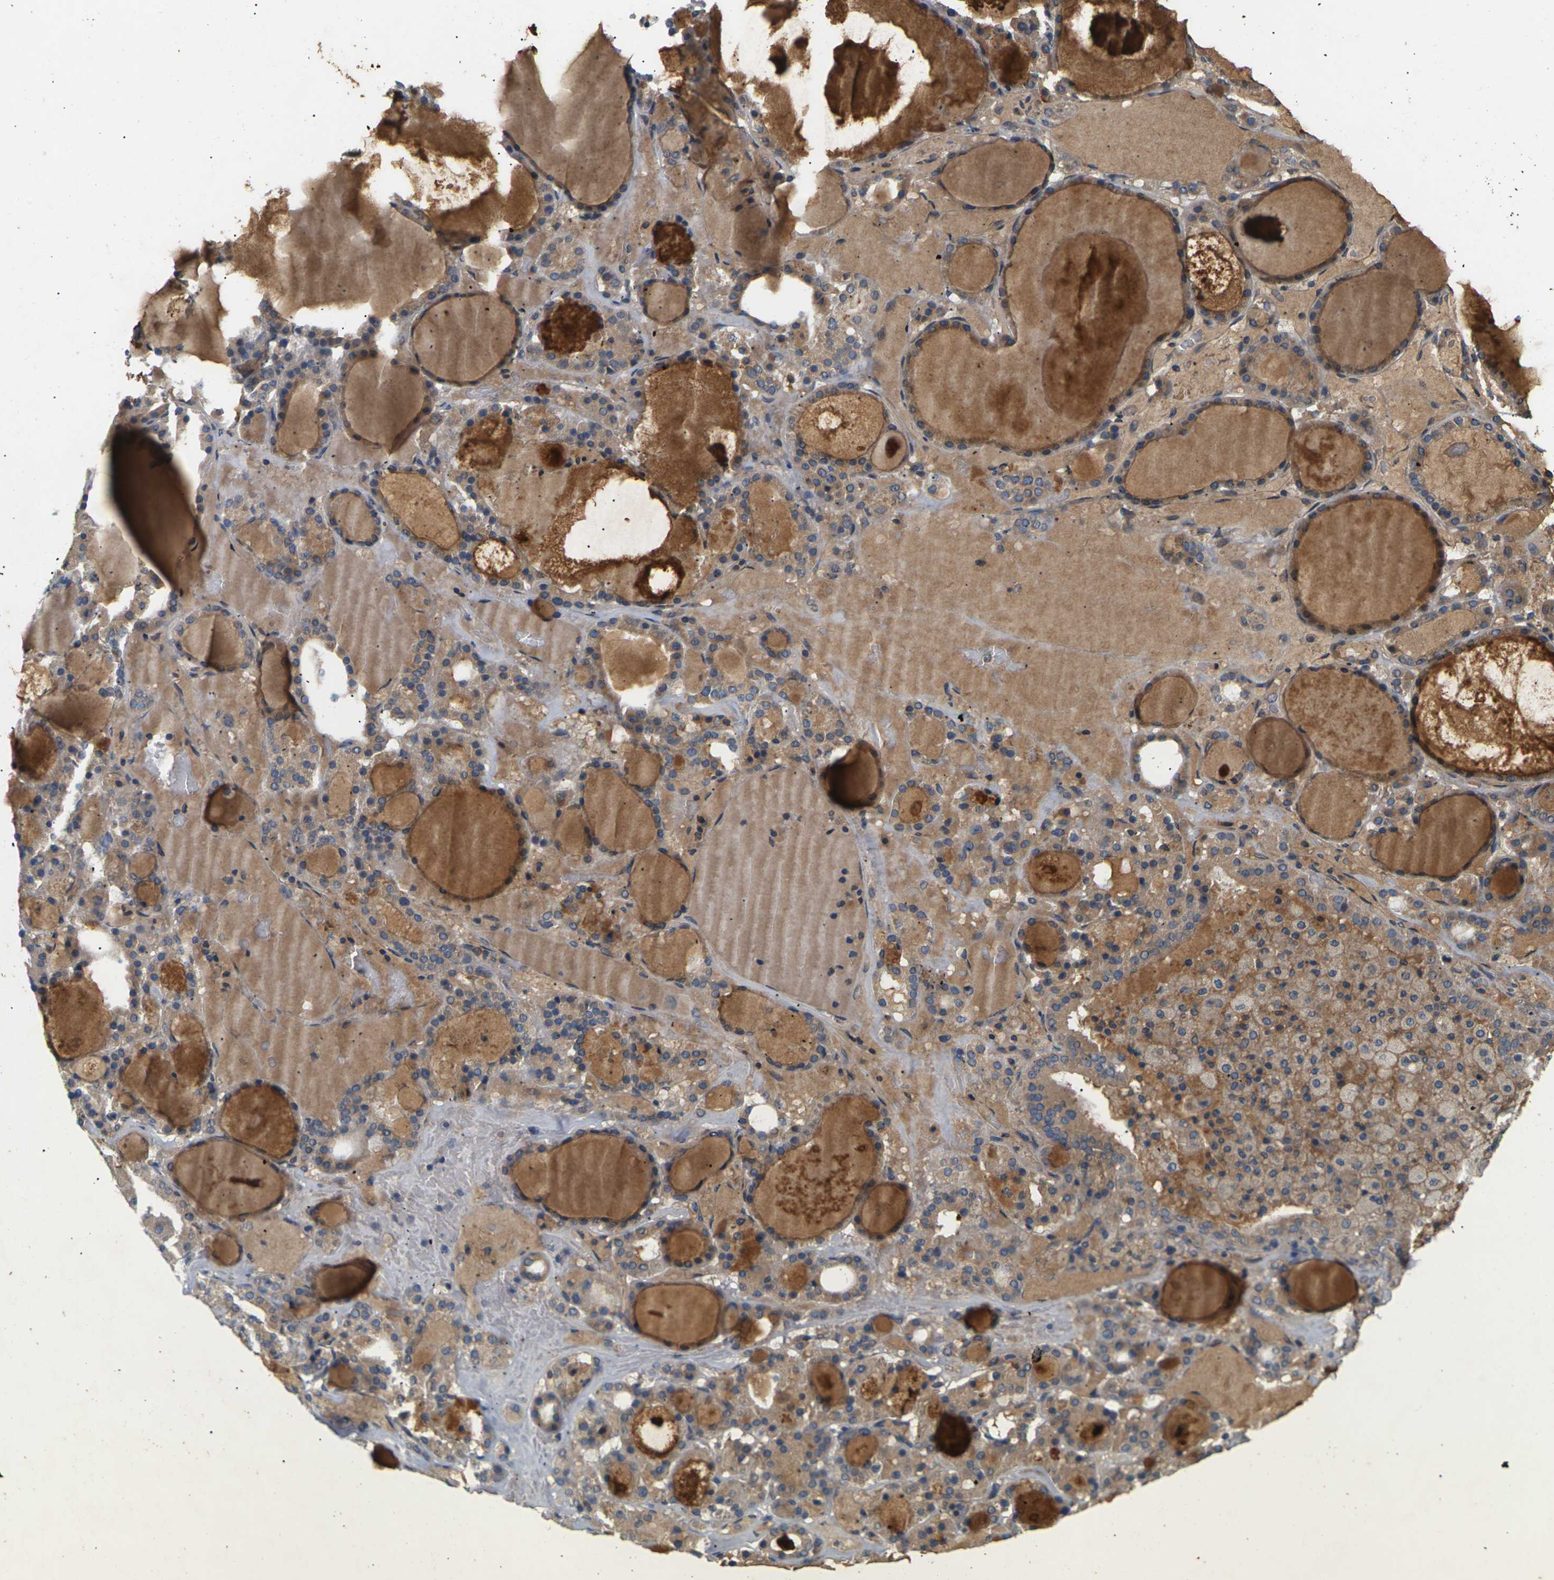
{"staining": {"intensity": "weak", "quantity": ">75%", "location": "cytoplasmic/membranous"}, "tissue": "thyroid gland", "cell_type": "Glandular cells", "image_type": "normal", "snomed": [{"axis": "morphology", "description": "Normal tissue, NOS"}, {"axis": "morphology", "description": "Carcinoma, NOS"}, {"axis": "topography", "description": "Thyroid gland"}], "caption": "Immunohistochemical staining of unremarkable thyroid gland displays >75% levels of weak cytoplasmic/membranous protein staining in approximately >75% of glandular cells.", "gene": "SLC2A2", "patient": {"sex": "female", "age": 86}}